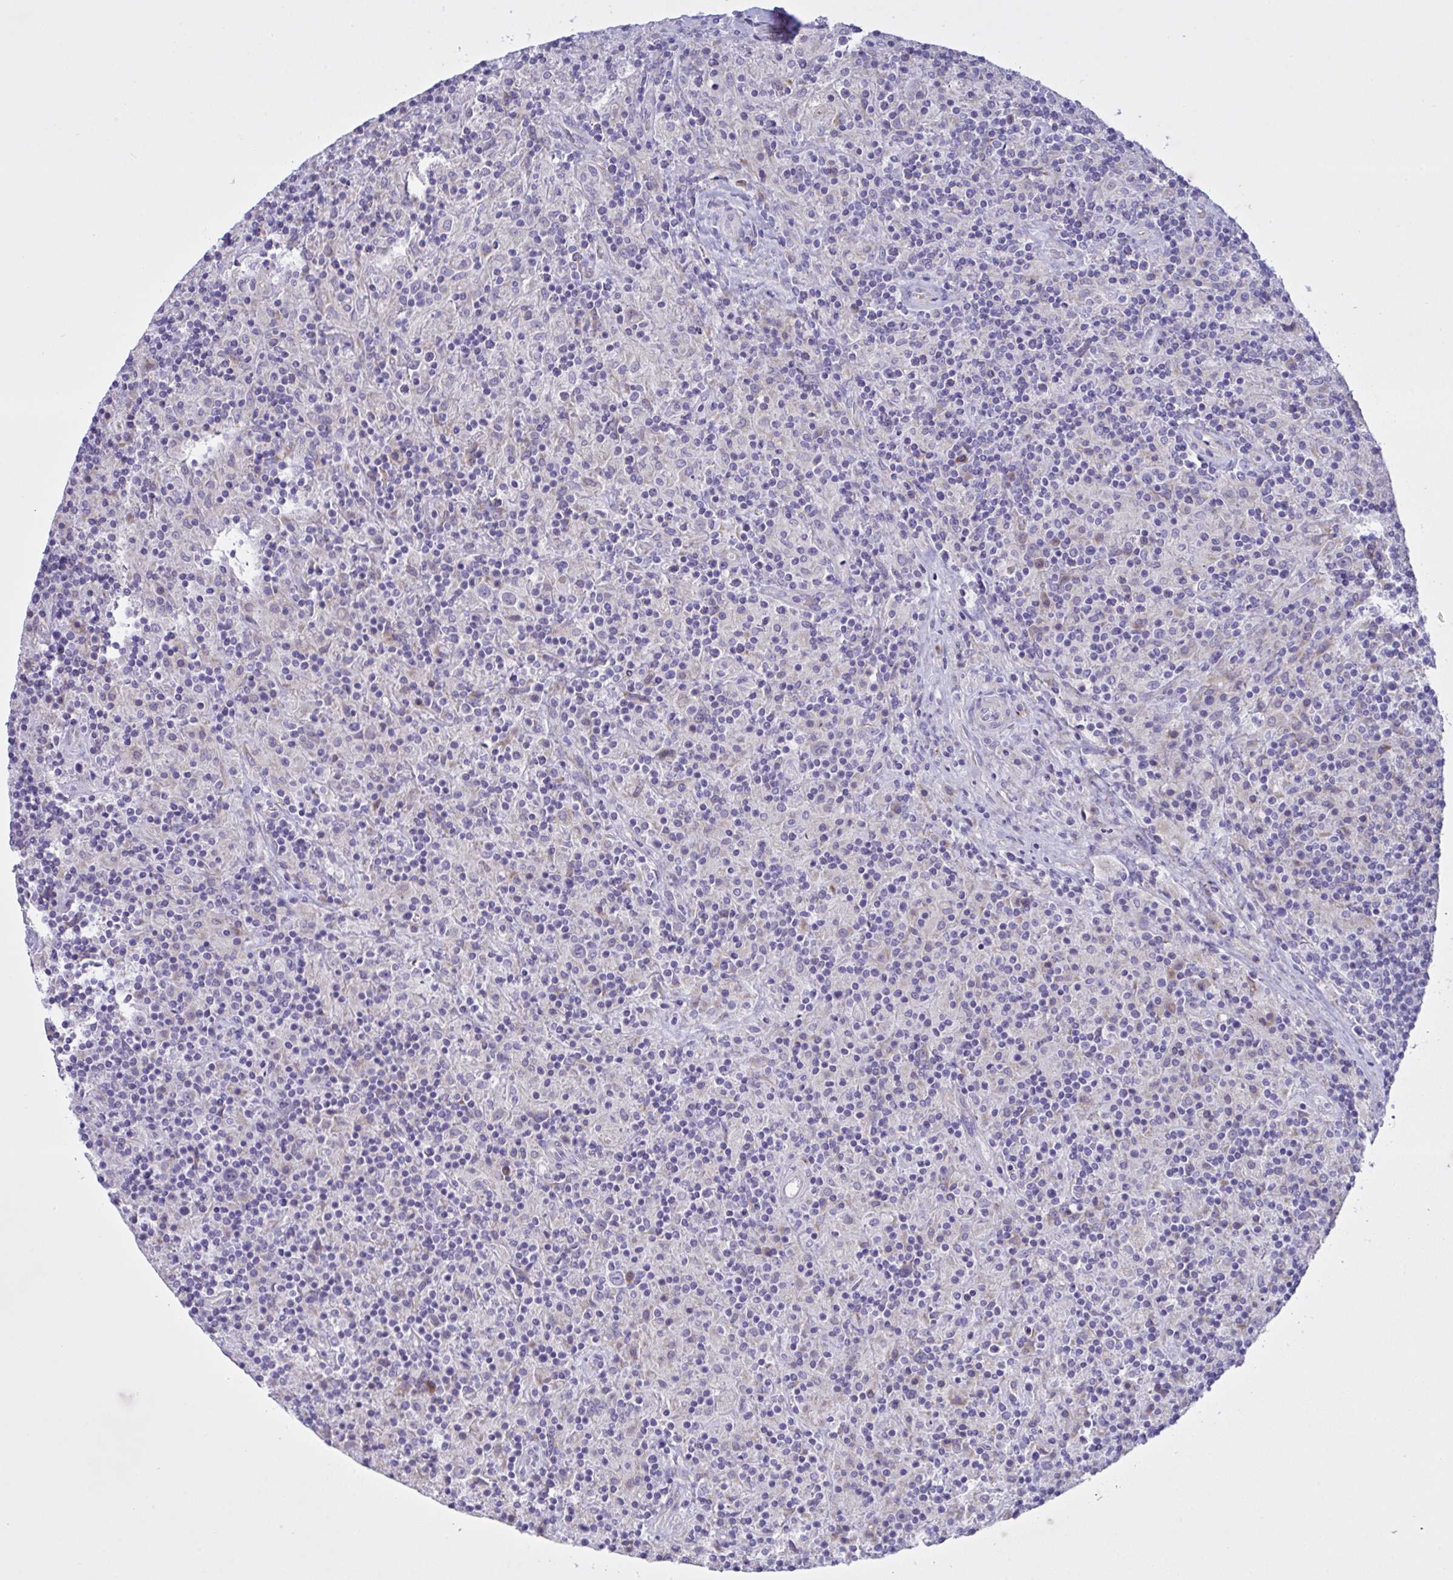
{"staining": {"intensity": "negative", "quantity": "none", "location": "none"}, "tissue": "lymphoma", "cell_type": "Tumor cells", "image_type": "cancer", "snomed": [{"axis": "morphology", "description": "Hodgkin's disease, NOS"}, {"axis": "topography", "description": "Lymph node"}], "caption": "DAB immunohistochemical staining of human lymphoma displays no significant positivity in tumor cells.", "gene": "FAM86B1", "patient": {"sex": "male", "age": 70}}